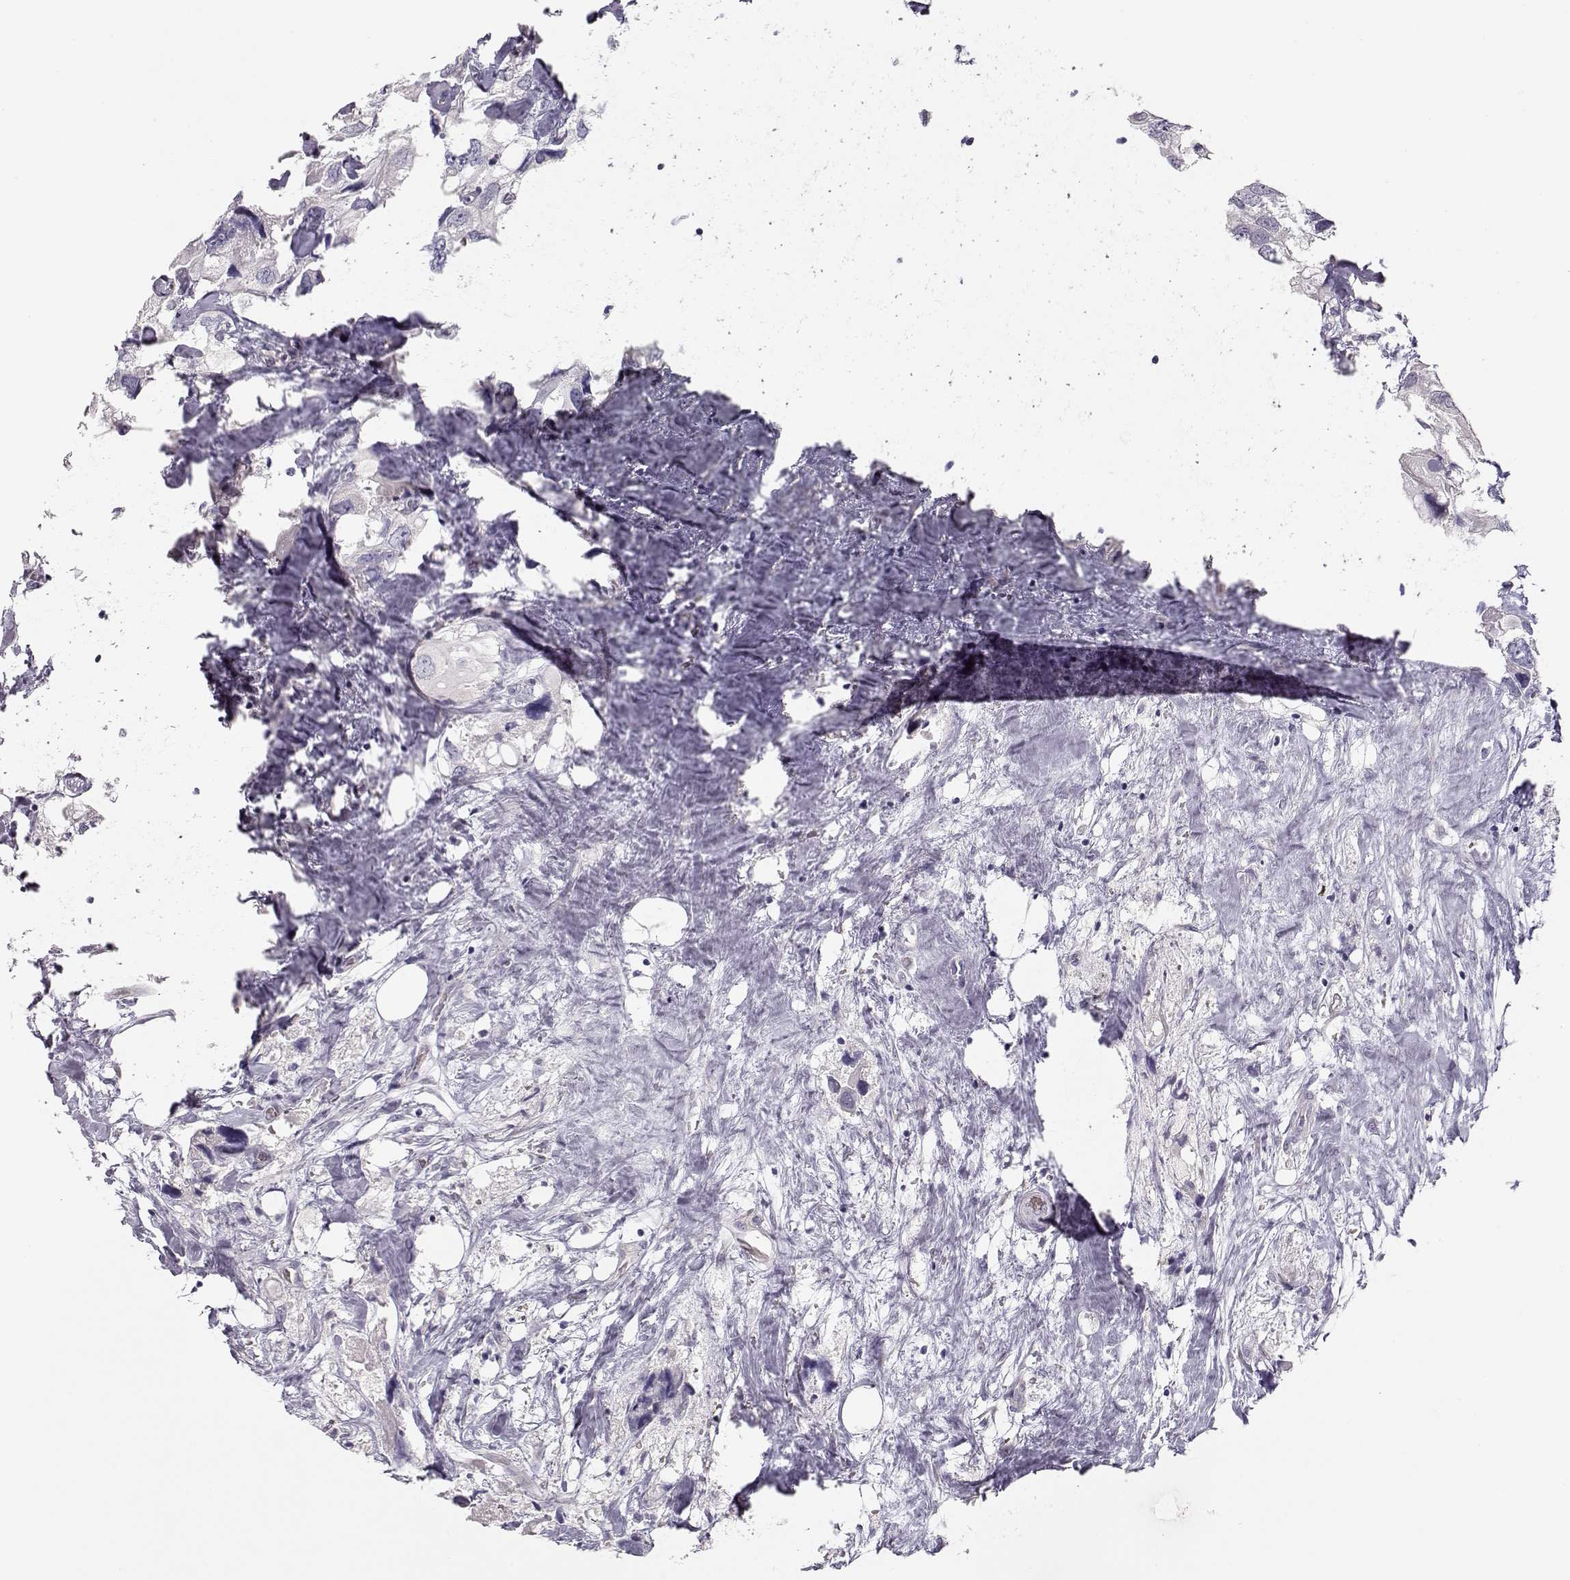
{"staining": {"intensity": "negative", "quantity": "none", "location": "none"}, "tissue": "urothelial cancer", "cell_type": "Tumor cells", "image_type": "cancer", "snomed": [{"axis": "morphology", "description": "Urothelial carcinoma, High grade"}, {"axis": "topography", "description": "Urinary bladder"}], "caption": "Urothelial cancer was stained to show a protein in brown. There is no significant staining in tumor cells.", "gene": "TTC26", "patient": {"sex": "male", "age": 59}}